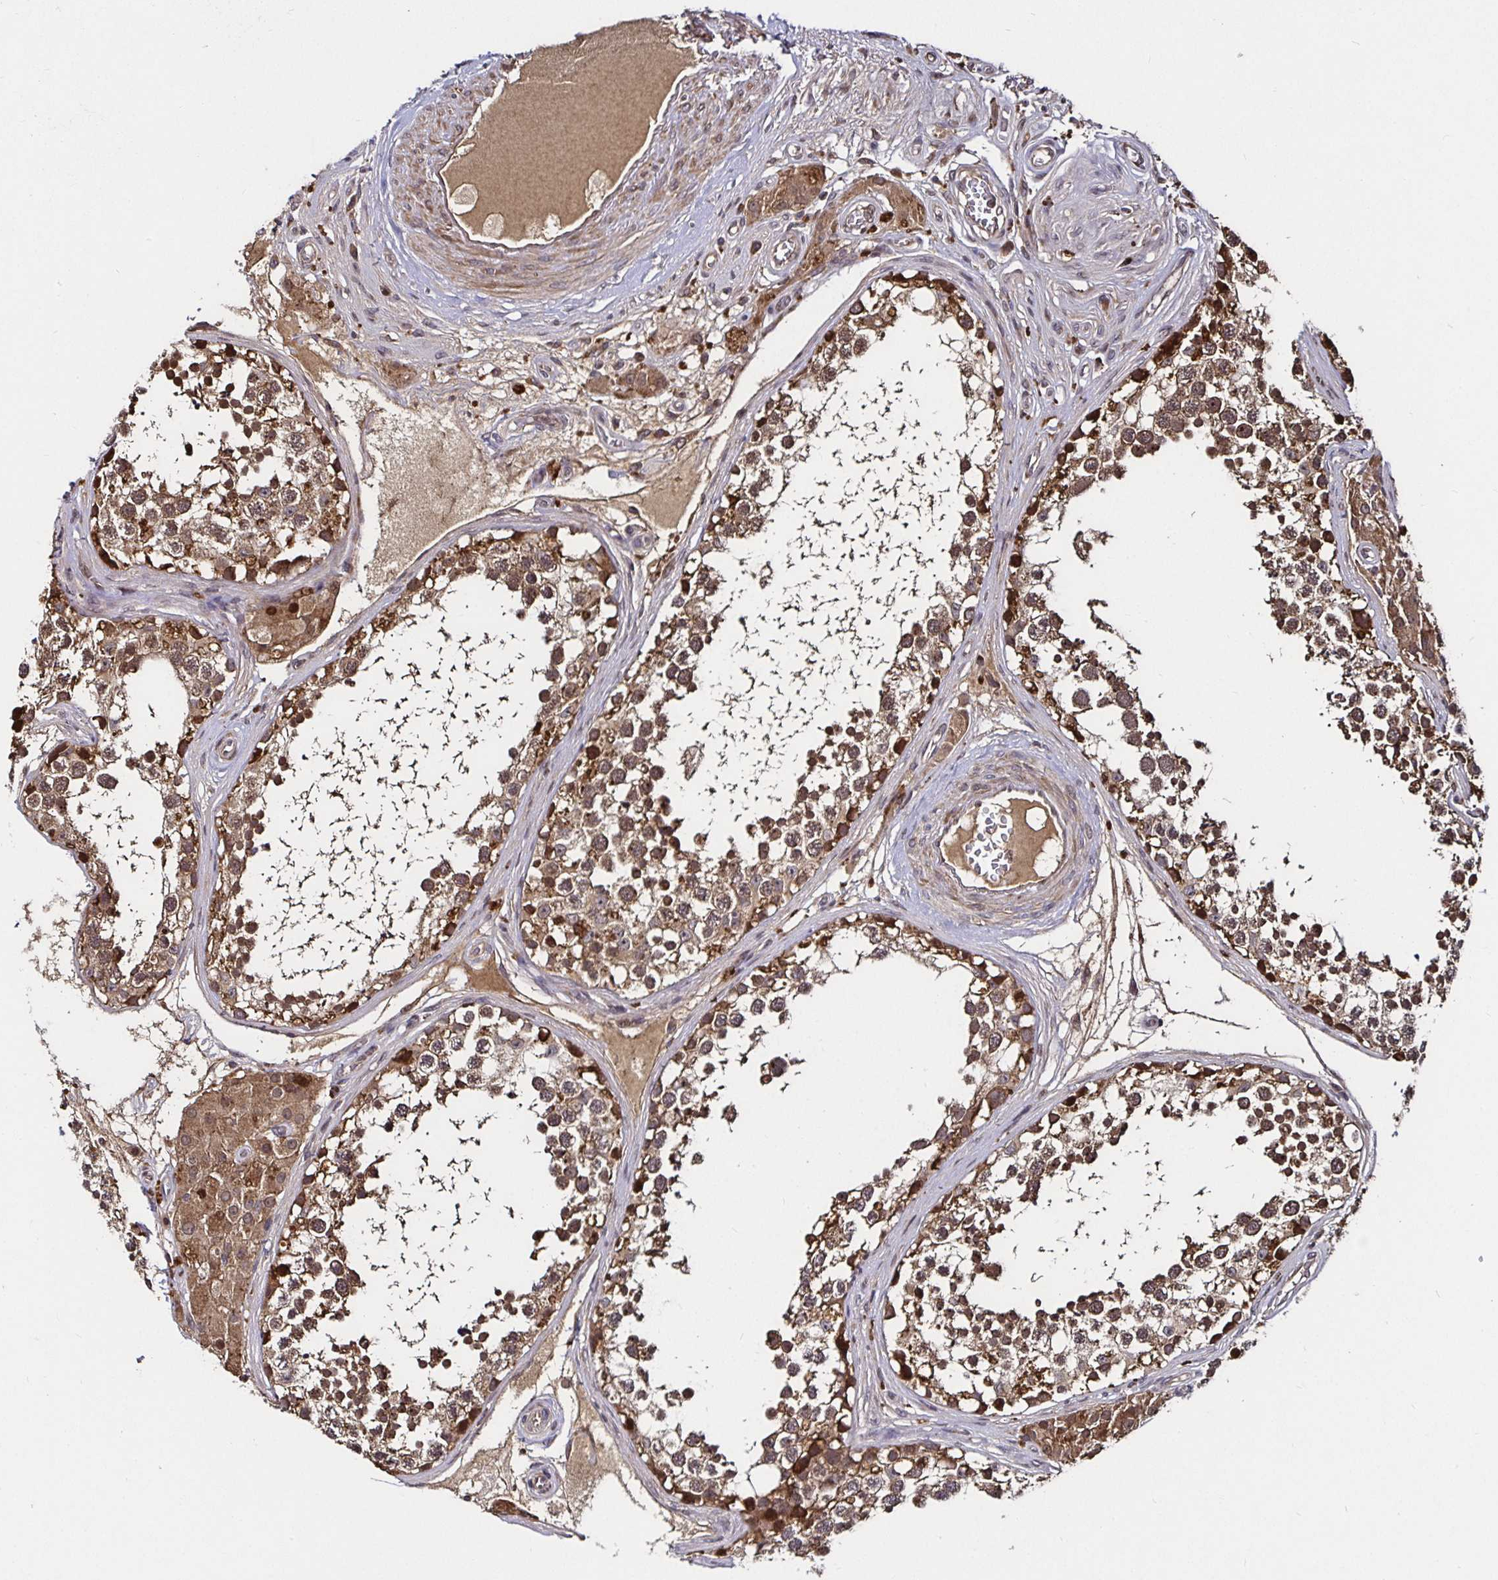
{"staining": {"intensity": "moderate", "quantity": ">75%", "location": "cytoplasmic/membranous,nuclear"}, "tissue": "testis", "cell_type": "Cells in seminiferous ducts", "image_type": "normal", "snomed": [{"axis": "morphology", "description": "Normal tissue, NOS"}, {"axis": "morphology", "description": "Seminoma, NOS"}, {"axis": "topography", "description": "Testis"}], "caption": "A photomicrograph showing moderate cytoplasmic/membranous,nuclear positivity in about >75% of cells in seminiferous ducts in normal testis, as visualized by brown immunohistochemical staining.", "gene": "SMYD3", "patient": {"sex": "male", "age": 65}}